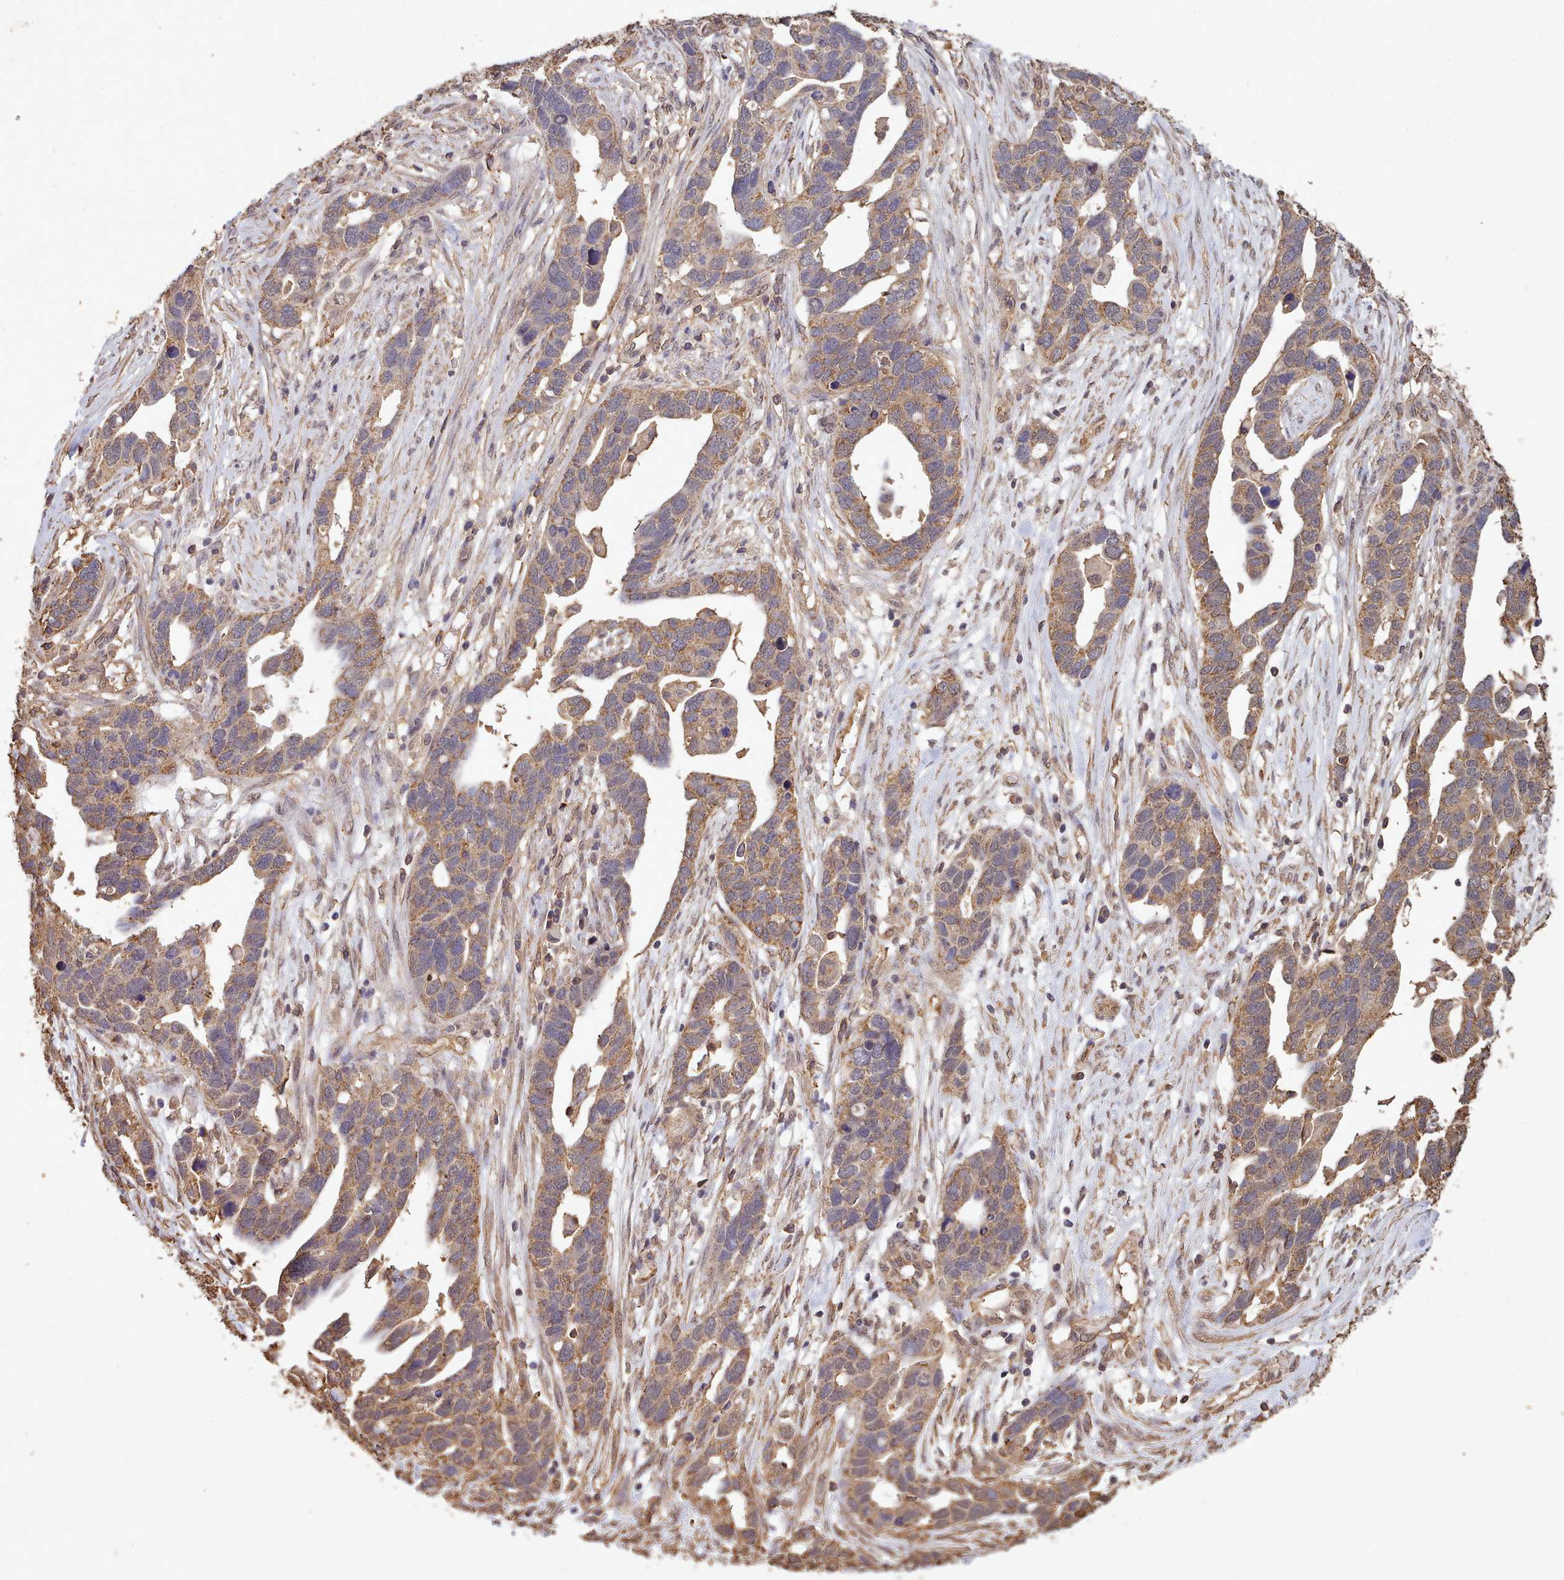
{"staining": {"intensity": "moderate", "quantity": ">75%", "location": "cytoplasmic/membranous"}, "tissue": "ovarian cancer", "cell_type": "Tumor cells", "image_type": "cancer", "snomed": [{"axis": "morphology", "description": "Cystadenocarcinoma, serous, NOS"}, {"axis": "topography", "description": "Ovary"}], "caption": "Human serous cystadenocarcinoma (ovarian) stained with a protein marker displays moderate staining in tumor cells.", "gene": "METRN", "patient": {"sex": "female", "age": 54}}